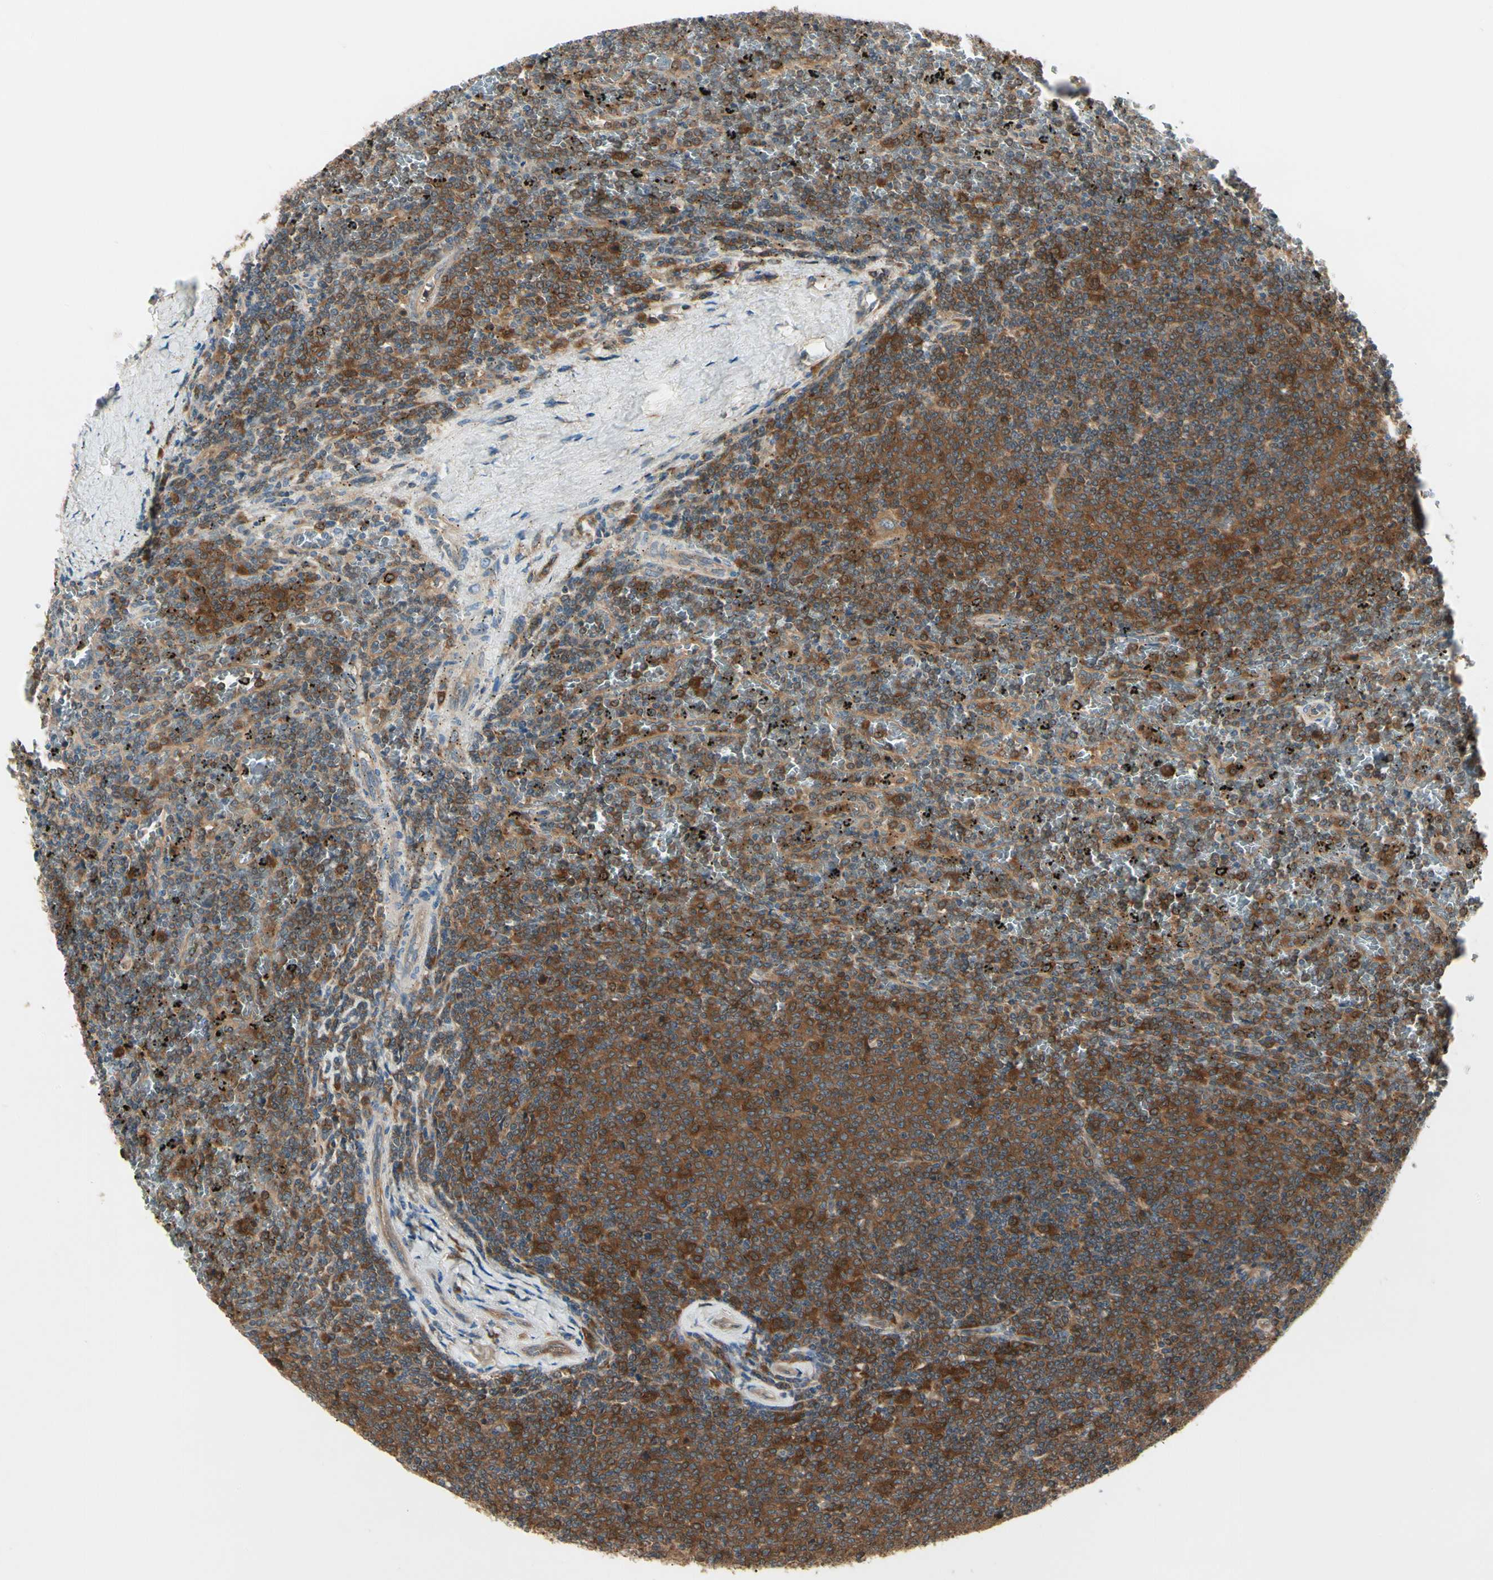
{"staining": {"intensity": "strong", "quantity": ">75%", "location": "cytoplasmic/membranous"}, "tissue": "lymphoma", "cell_type": "Tumor cells", "image_type": "cancer", "snomed": [{"axis": "morphology", "description": "Malignant lymphoma, non-Hodgkin's type, Low grade"}, {"axis": "topography", "description": "Spleen"}], "caption": "Malignant lymphoma, non-Hodgkin's type (low-grade) tissue reveals strong cytoplasmic/membranous expression in approximately >75% of tumor cells", "gene": "NME1-NME2", "patient": {"sex": "female", "age": 77}}